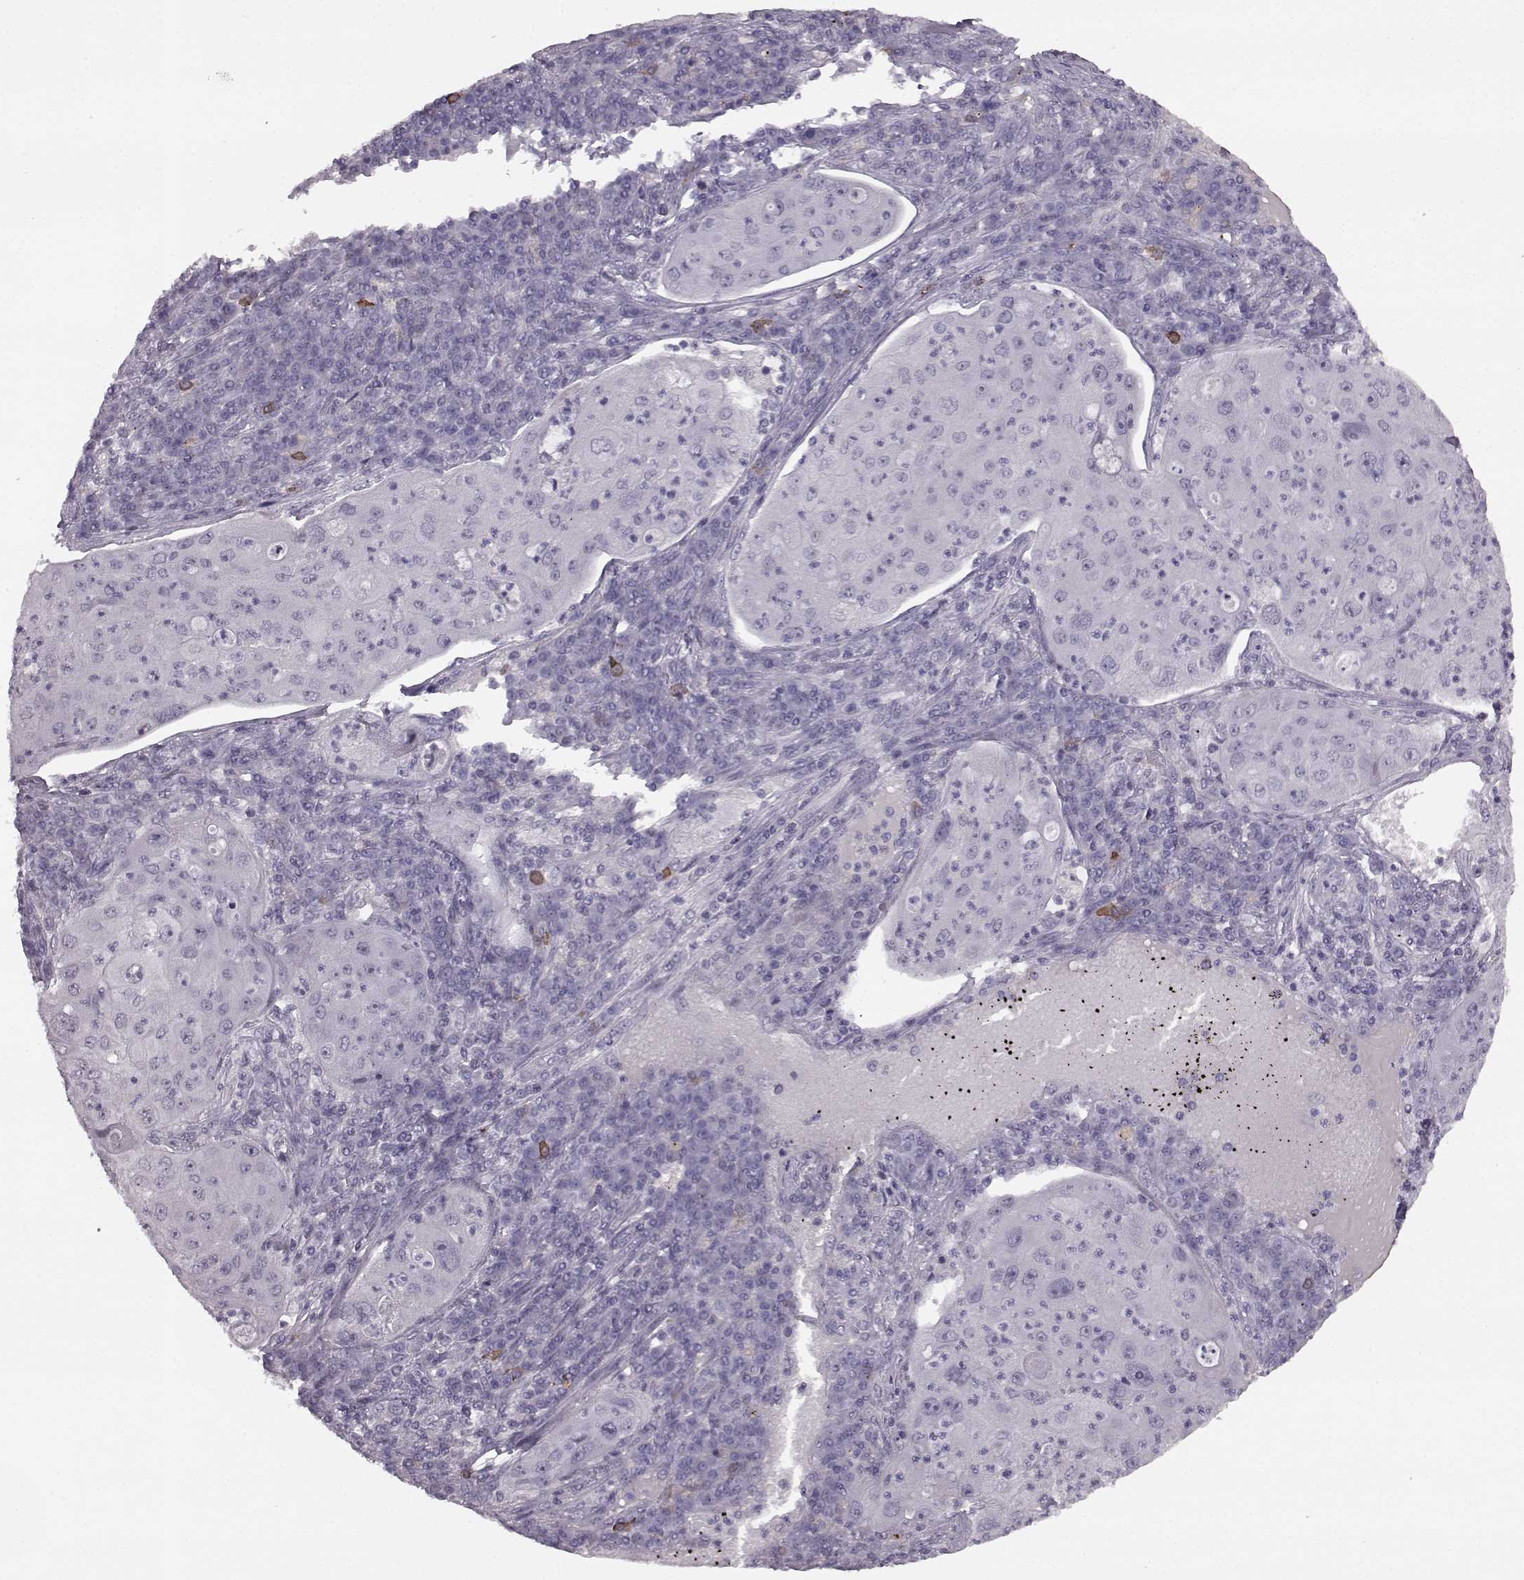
{"staining": {"intensity": "negative", "quantity": "none", "location": "none"}, "tissue": "lung cancer", "cell_type": "Tumor cells", "image_type": "cancer", "snomed": [{"axis": "morphology", "description": "Squamous cell carcinoma, NOS"}, {"axis": "topography", "description": "Lung"}], "caption": "High power microscopy photomicrograph of an IHC image of lung squamous cell carcinoma, revealing no significant staining in tumor cells.", "gene": "PRPH2", "patient": {"sex": "female", "age": 59}}